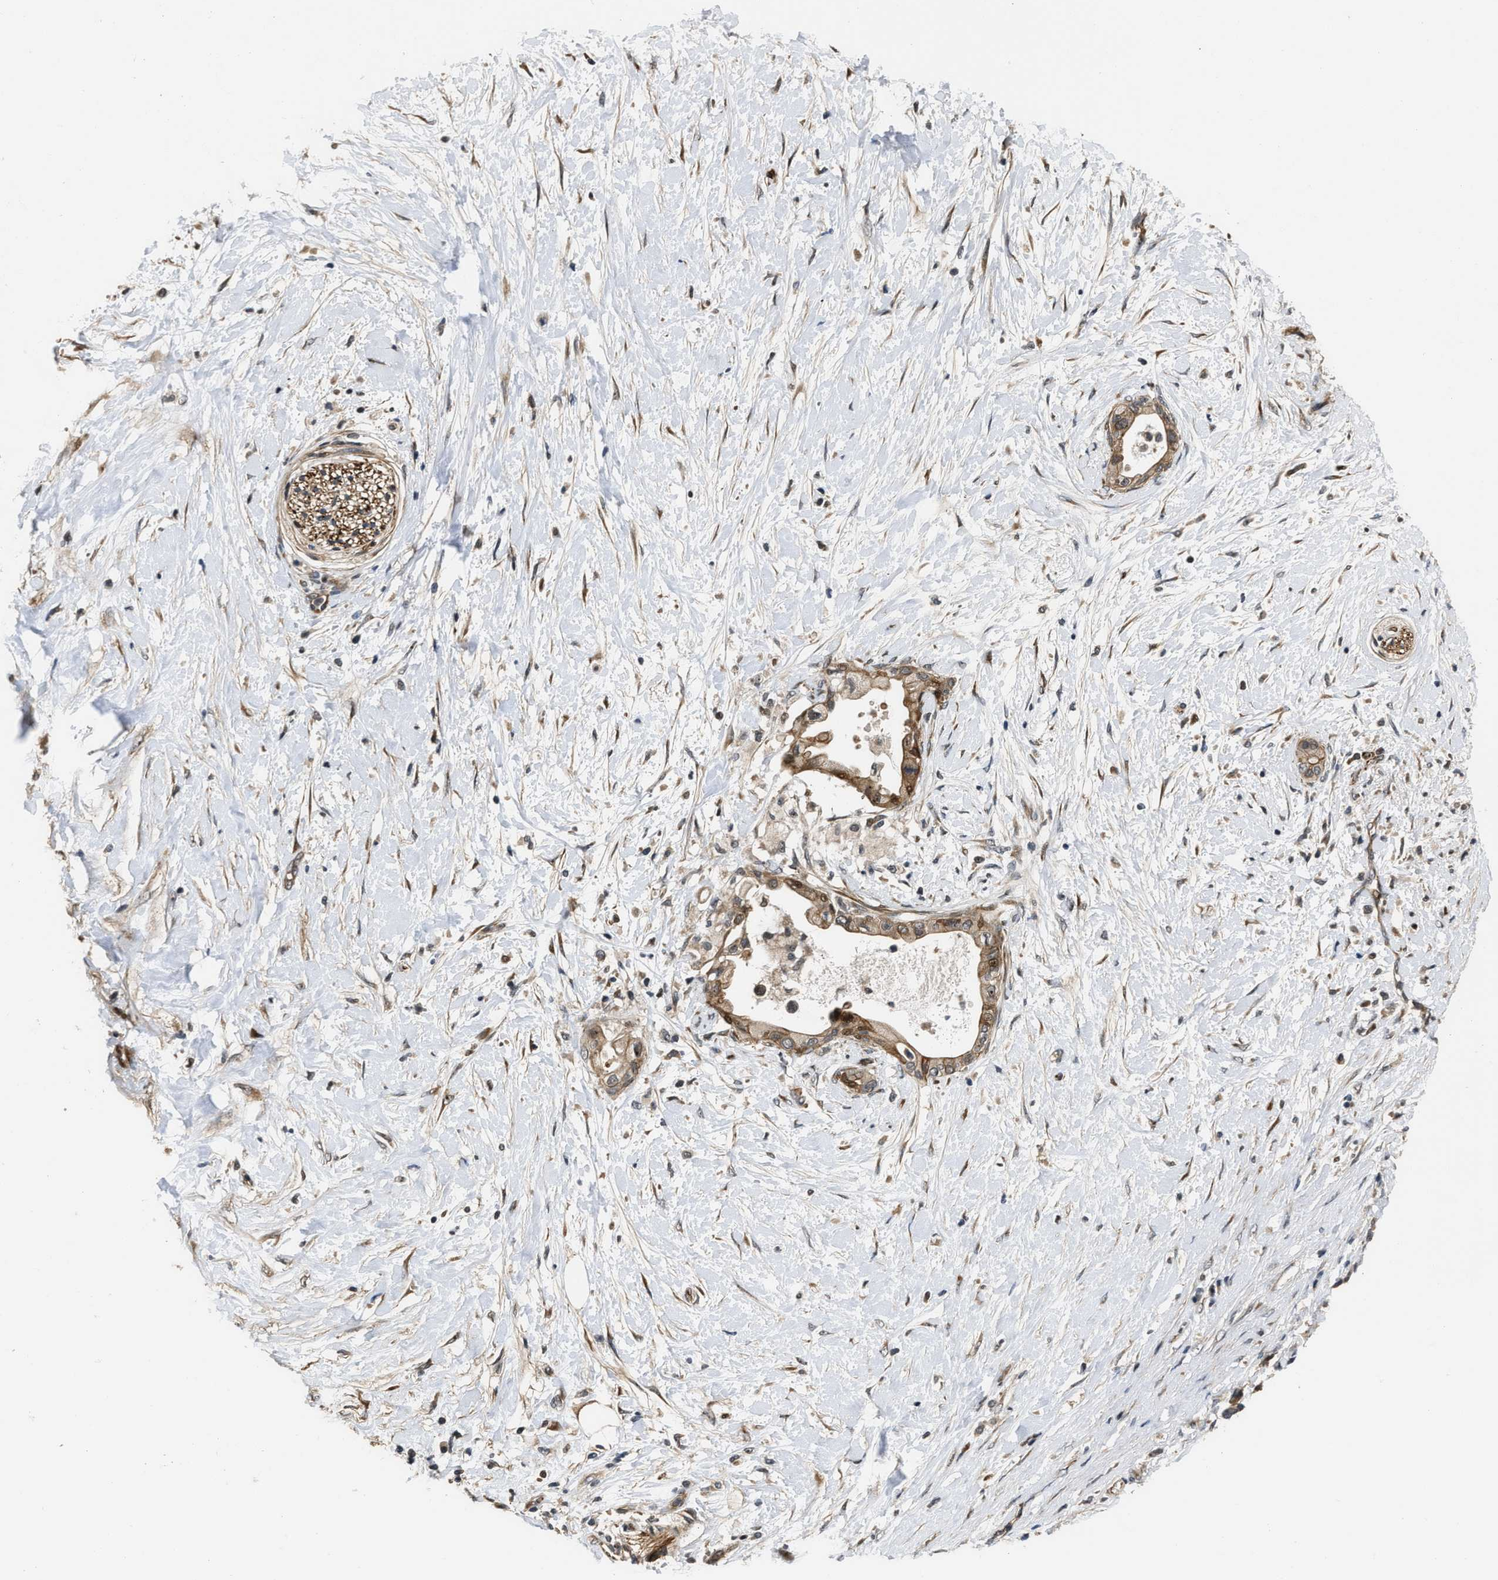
{"staining": {"intensity": "moderate", "quantity": ">75%", "location": "cytoplasmic/membranous,nuclear"}, "tissue": "pancreatic cancer", "cell_type": "Tumor cells", "image_type": "cancer", "snomed": [{"axis": "morphology", "description": "Adenocarcinoma, NOS"}, {"axis": "topography", "description": "Pancreas"}], "caption": "Pancreatic cancer (adenocarcinoma) tissue exhibits moderate cytoplasmic/membranous and nuclear positivity in about >75% of tumor cells", "gene": "ALDH3A2", "patient": {"sex": "female", "age": 60}}